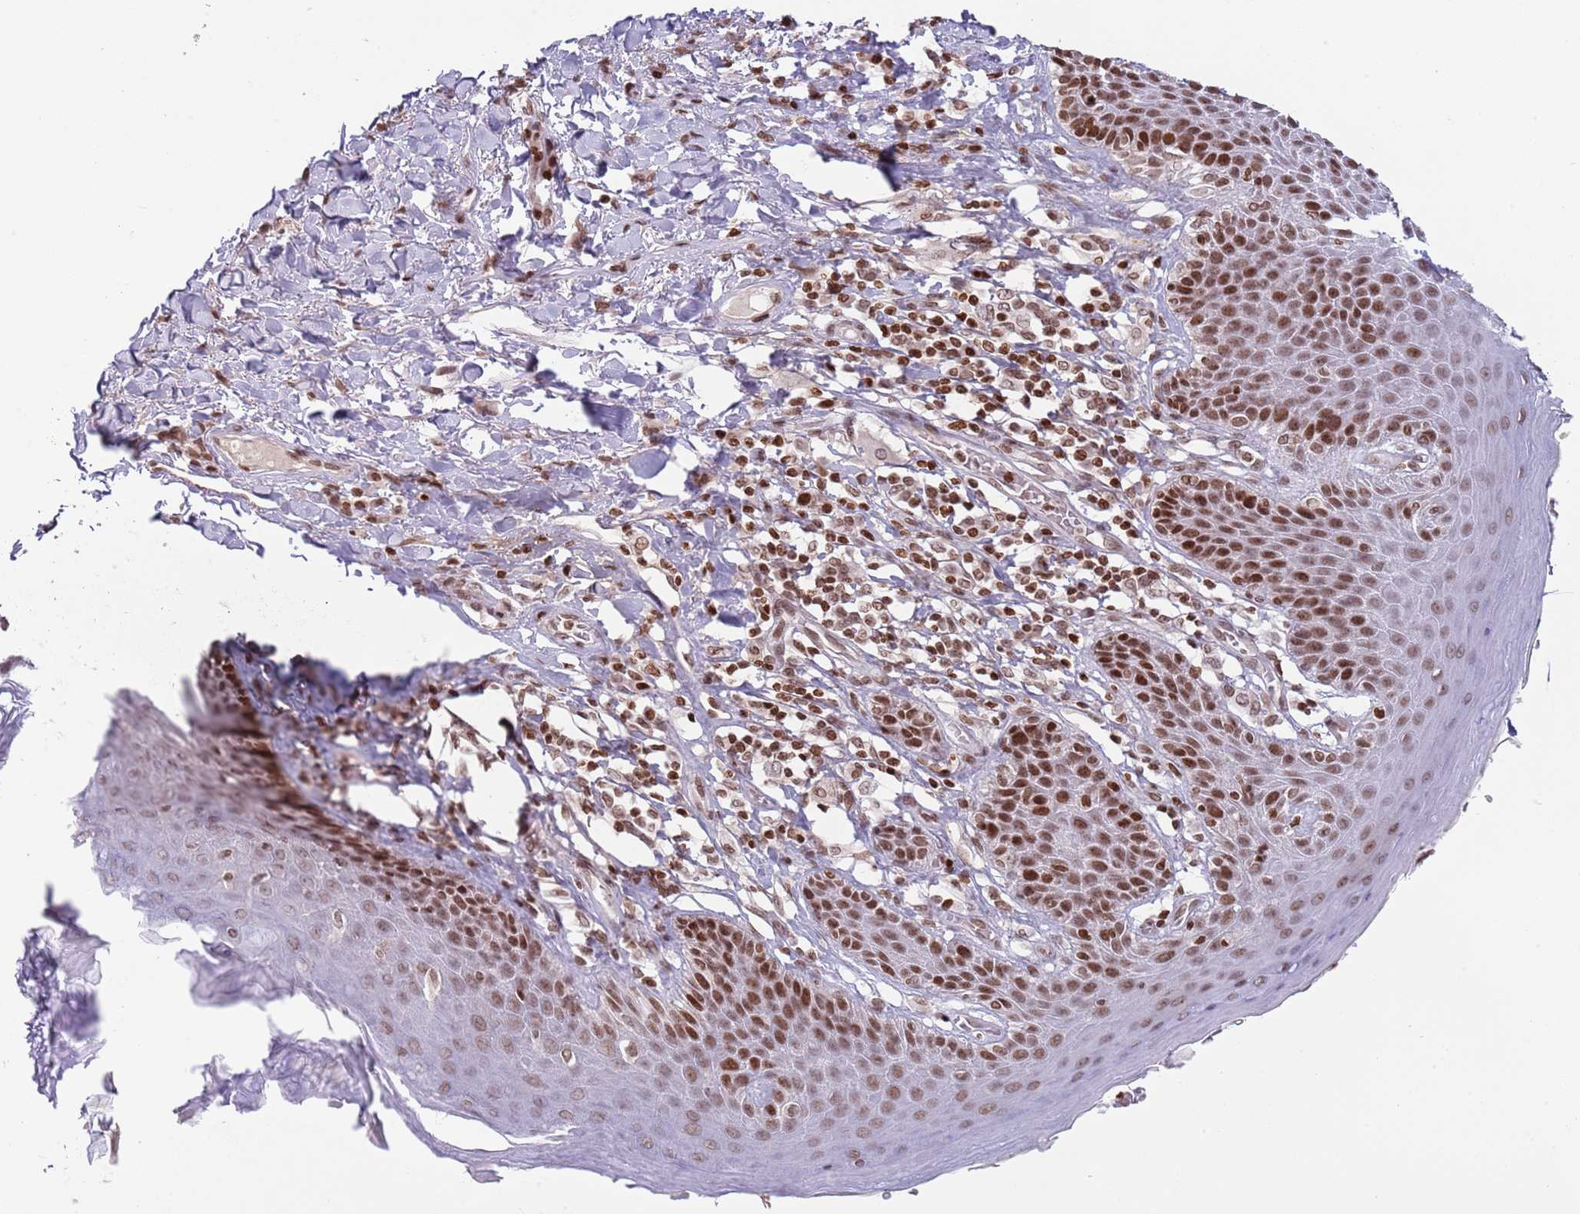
{"staining": {"intensity": "strong", "quantity": "25%-75%", "location": "nuclear"}, "tissue": "skin", "cell_type": "Epidermal cells", "image_type": "normal", "snomed": [{"axis": "morphology", "description": "Normal tissue, NOS"}, {"axis": "topography", "description": "Anal"}], "caption": "IHC of normal human skin displays high levels of strong nuclear positivity in approximately 25%-75% of epidermal cells. The protein of interest is stained brown, and the nuclei are stained in blue (DAB IHC with brightfield microscopy, high magnification).", "gene": "SH3RF3", "patient": {"sex": "female", "age": 89}}